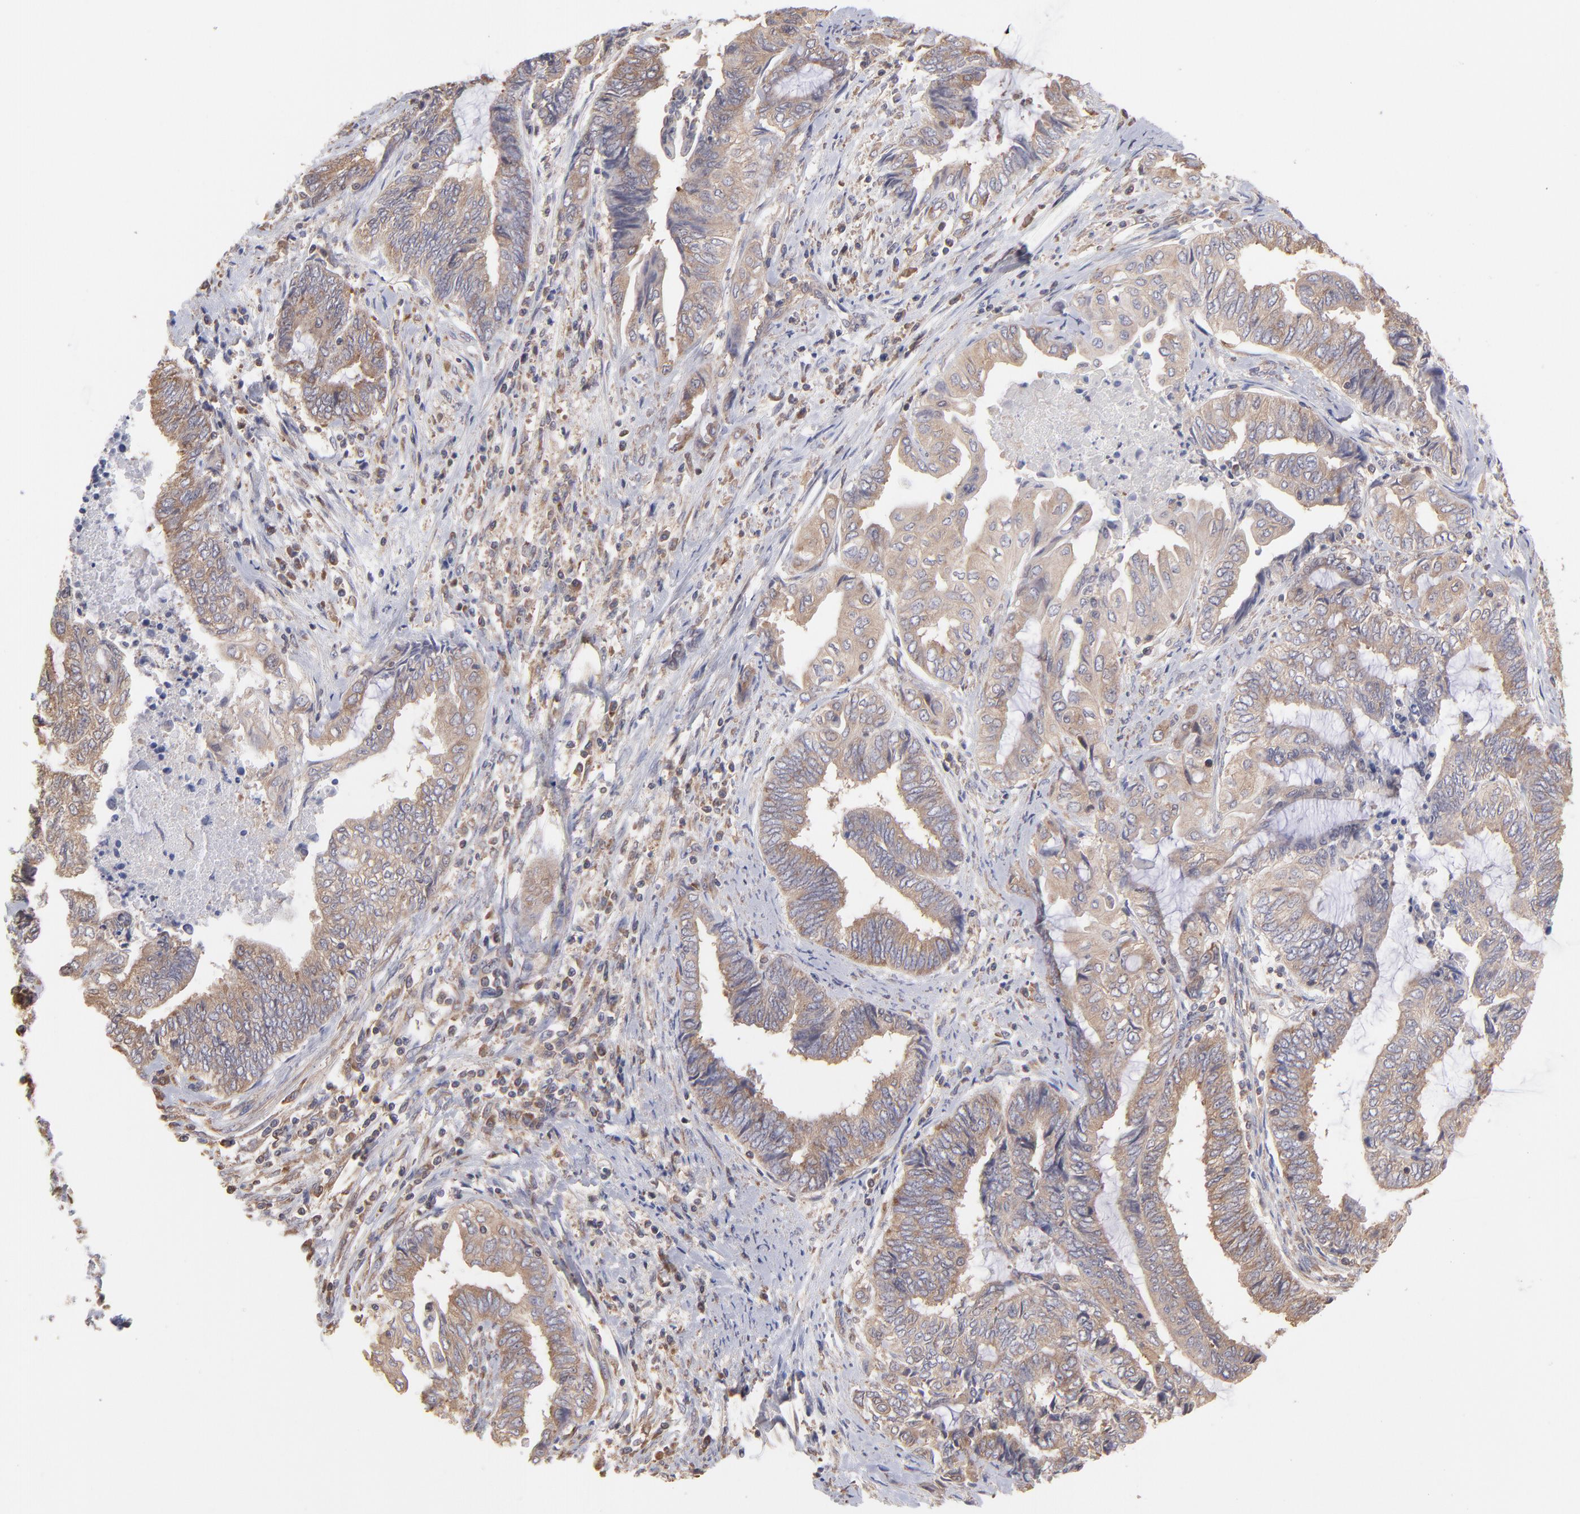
{"staining": {"intensity": "weak", "quantity": ">75%", "location": "cytoplasmic/membranous"}, "tissue": "endometrial cancer", "cell_type": "Tumor cells", "image_type": "cancer", "snomed": [{"axis": "morphology", "description": "Adenocarcinoma, NOS"}, {"axis": "topography", "description": "Uterus"}, {"axis": "topography", "description": "Endometrium"}], "caption": "This micrograph shows immunohistochemistry staining of human endometrial cancer, with low weak cytoplasmic/membranous expression in about >75% of tumor cells.", "gene": "MAPRE1", "patient": {"sex": "female", "age": 70}}